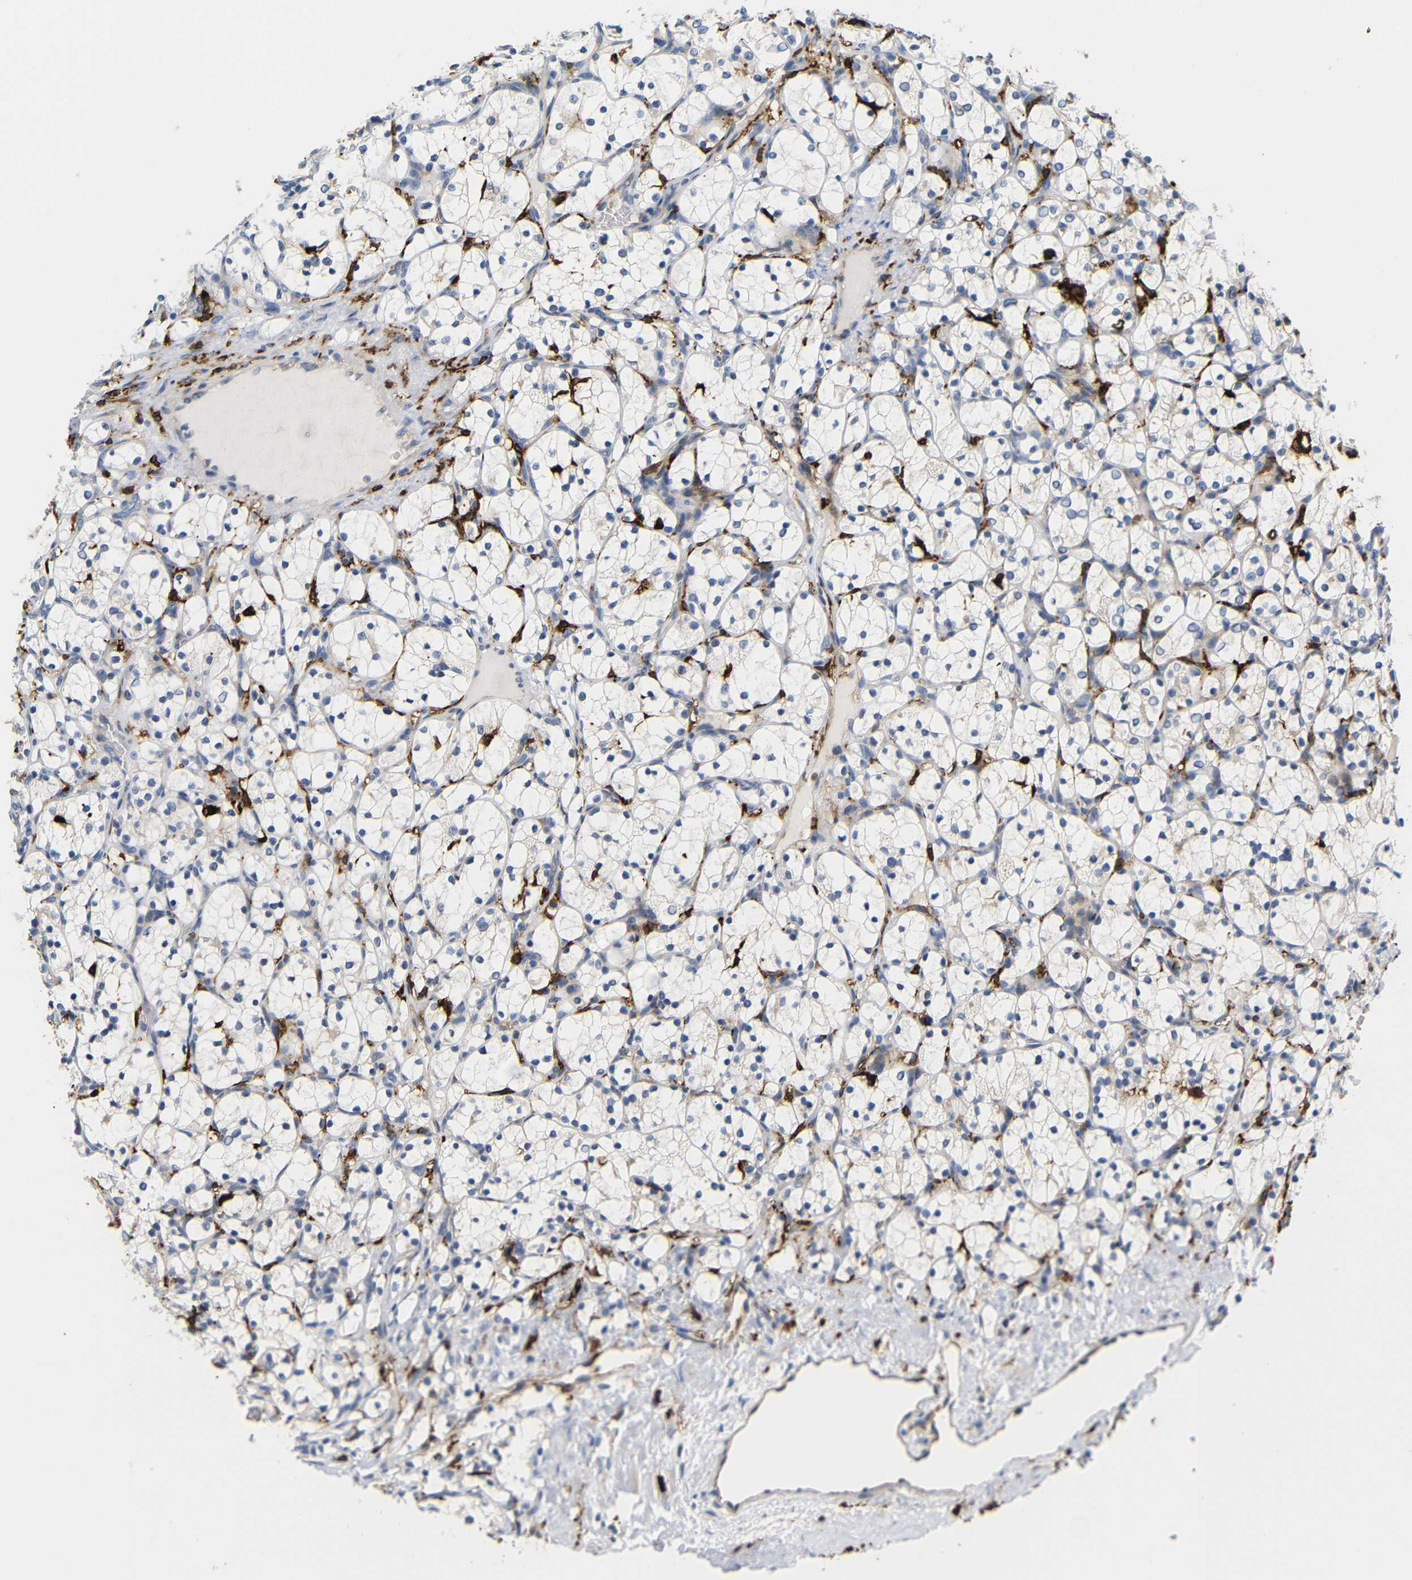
{"staining": {"intensity": "negative", "quantity": "none", "location": "none"}, "tissue": "renal cancer", "cell_type": "Tumor cells", "image_type": "cancer", "snomed": [{"axis": "morphology", "description": "Adenocarcinoma, NOS"}, {"axis": "topography", "description": "Kidney"}], "caption": "IHC micrograph of human renal cancer stained for a protein (brown), which exhibits no expression in tumor cells. The staining was performed using DAB (3,3'-diaminobenzidine) to visualize the protein expression in brown, while the nuclei were stained in blue with hematoxylin (Magnification: 20x).", "gene": "HLA-DQB1", "patient": {"sex": "female", "age": 69}}